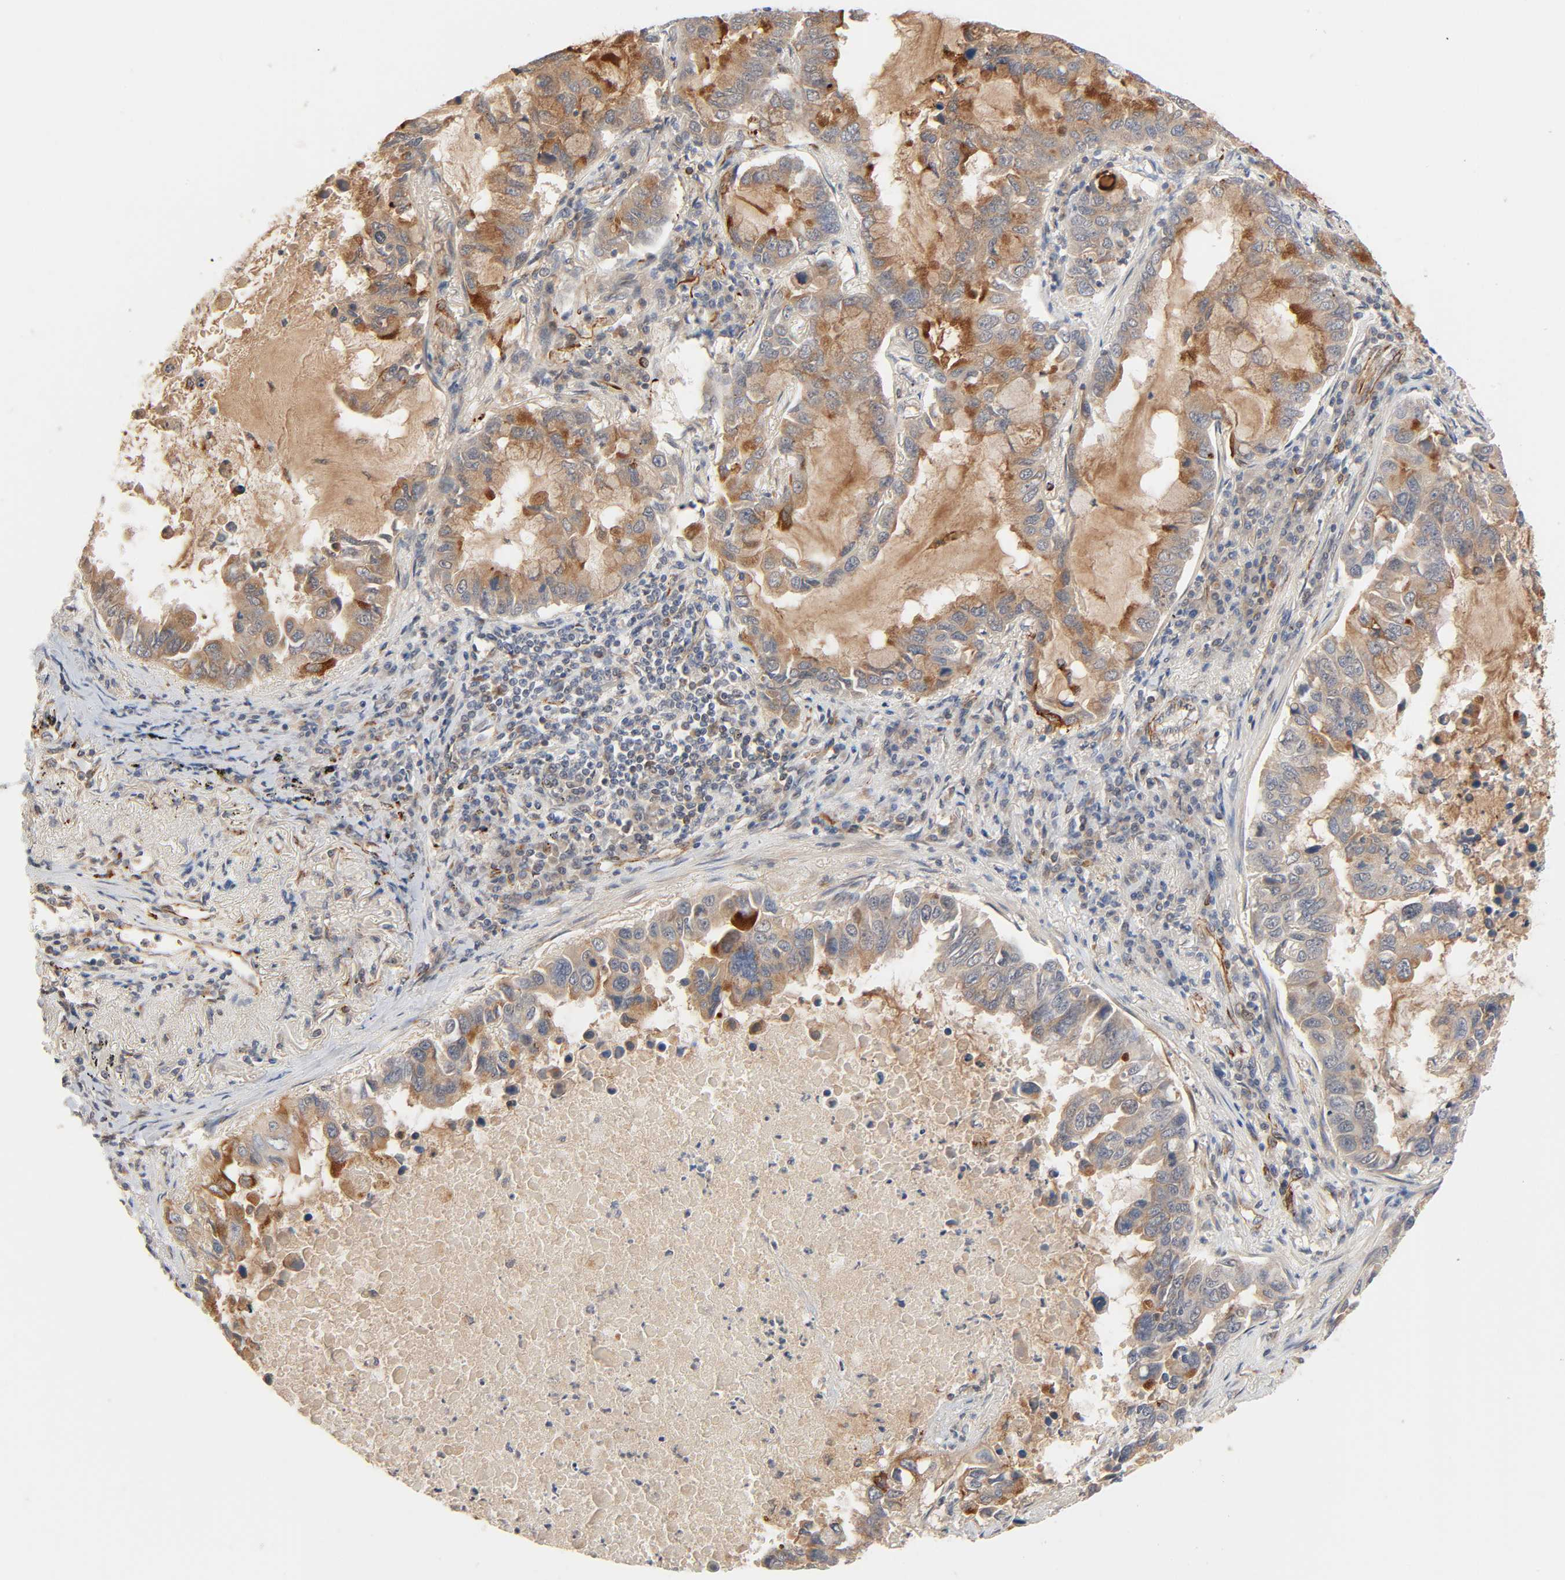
{"staining": {"intensity": "moderate", "quantity": ">75%", "location": "cytoplasmic/membranous"}, "tissue": "lung cancer", "cell_type": "Tumor cells", "image_type": "cancer", "snomed": [{"axis": "morphology", "description": "Adenocarcinoma, NOS"}, {"axis": "topography", "description": "Lung"}], "caption": "Human lung adenocarcinoma stained with a brown dye demonstrates moderate cytoplasmic/membranous positive positivity in approximately >75% of tumor cells.", "gene": "REEP6", "patient": {"sex": "male", "age": 64}}